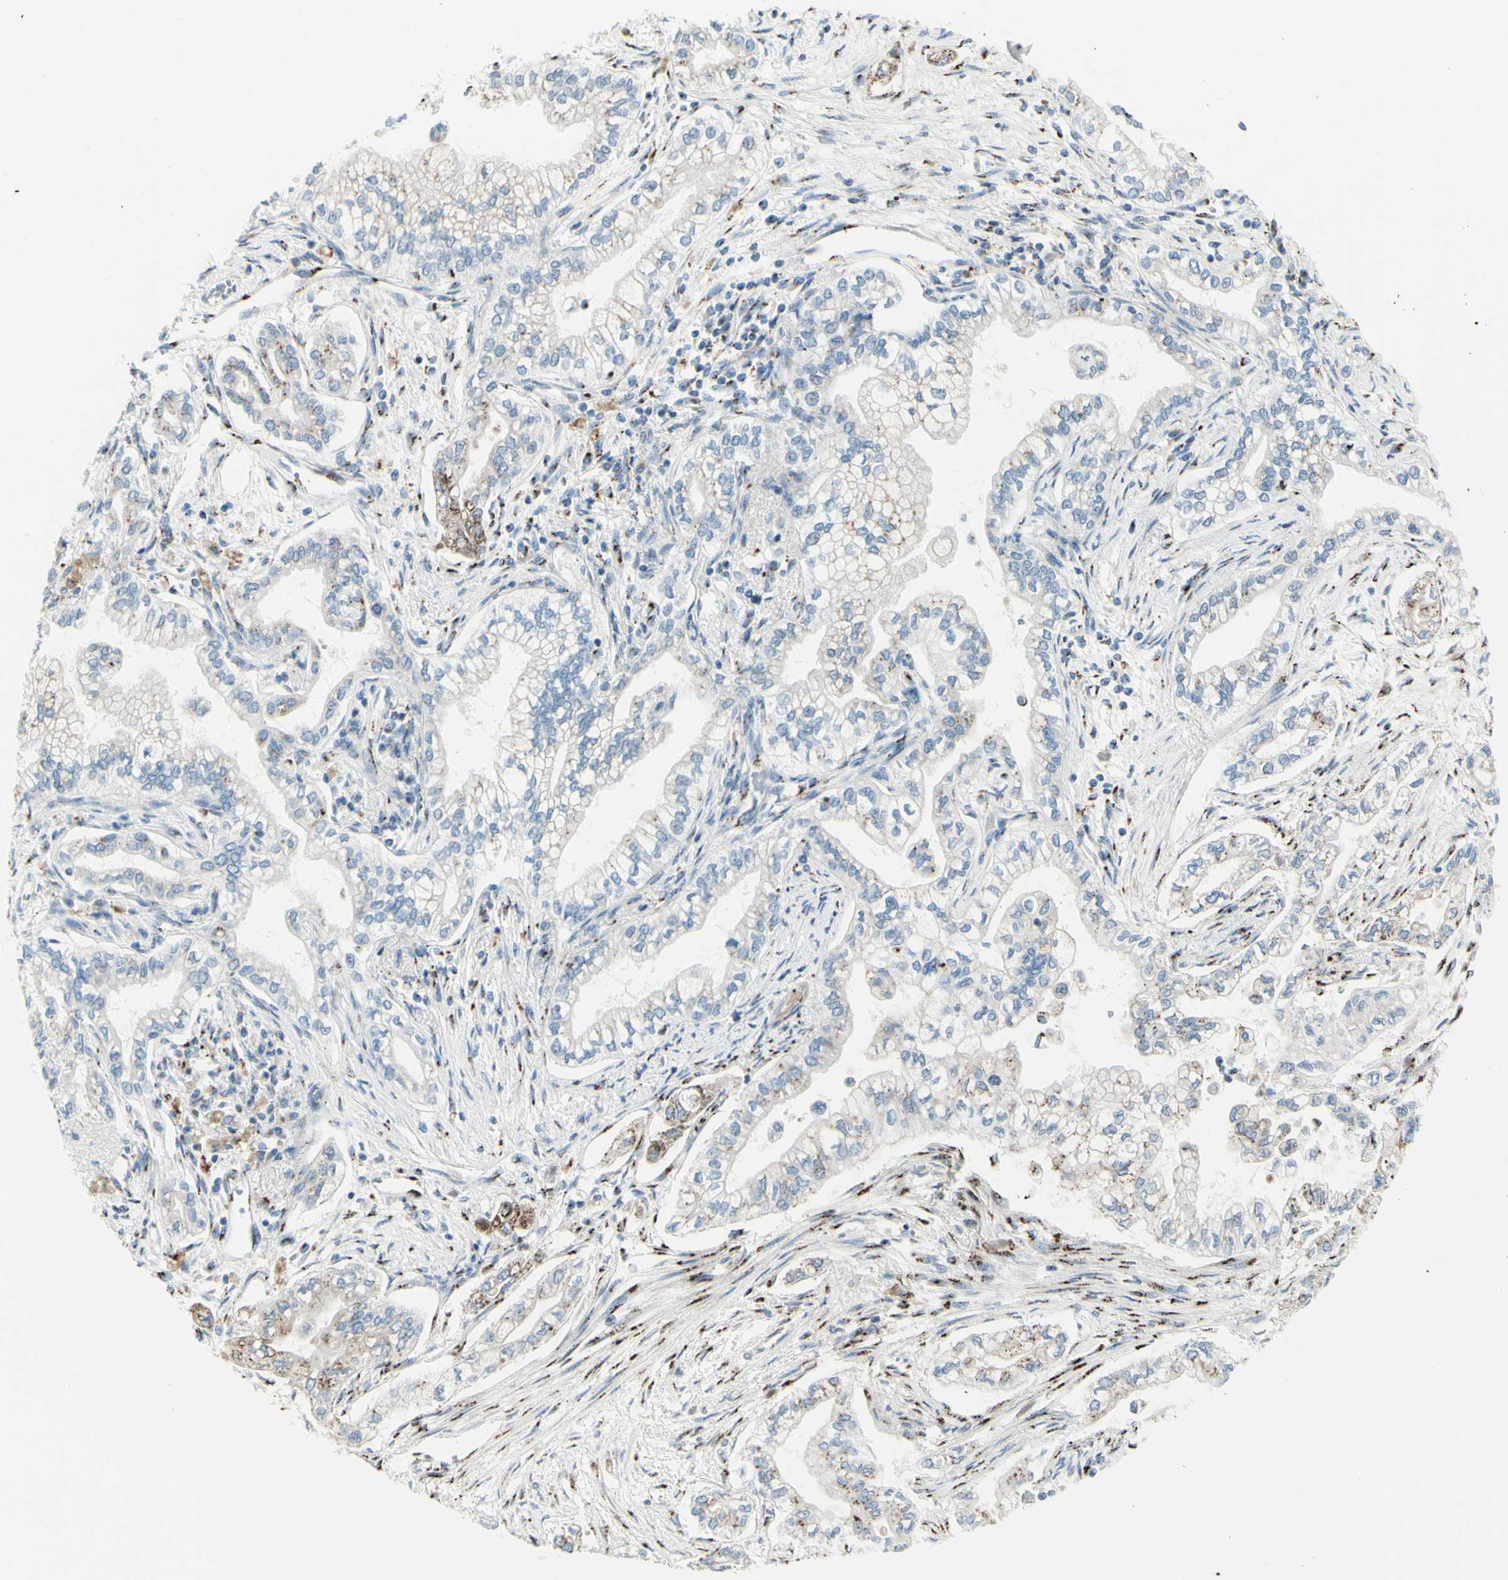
{"staining": {"intensity": "strong", "quantity": "25%-75%", "location": "cytoplasmic/membranous"}, "tissue": "pancreatic cancer", "cell_type": "Tumor cells", "image_type": "cancer", "snomed": [{"axis": "morphology", "description": "Normal tissue, NOS"}, {"axis": "topography", "description": "Pancreas"}], "caption": "Immunohistochemistry of pancreatic cancer displays high levels of strong cytoplasmic/membranous expression in approximately 25%-75% of tumor cells. (Brightfield microscopy of DAB IHC at high magnification).", "gene": "B4GALT1", "patient": {"sex": "male", "age": 42}}